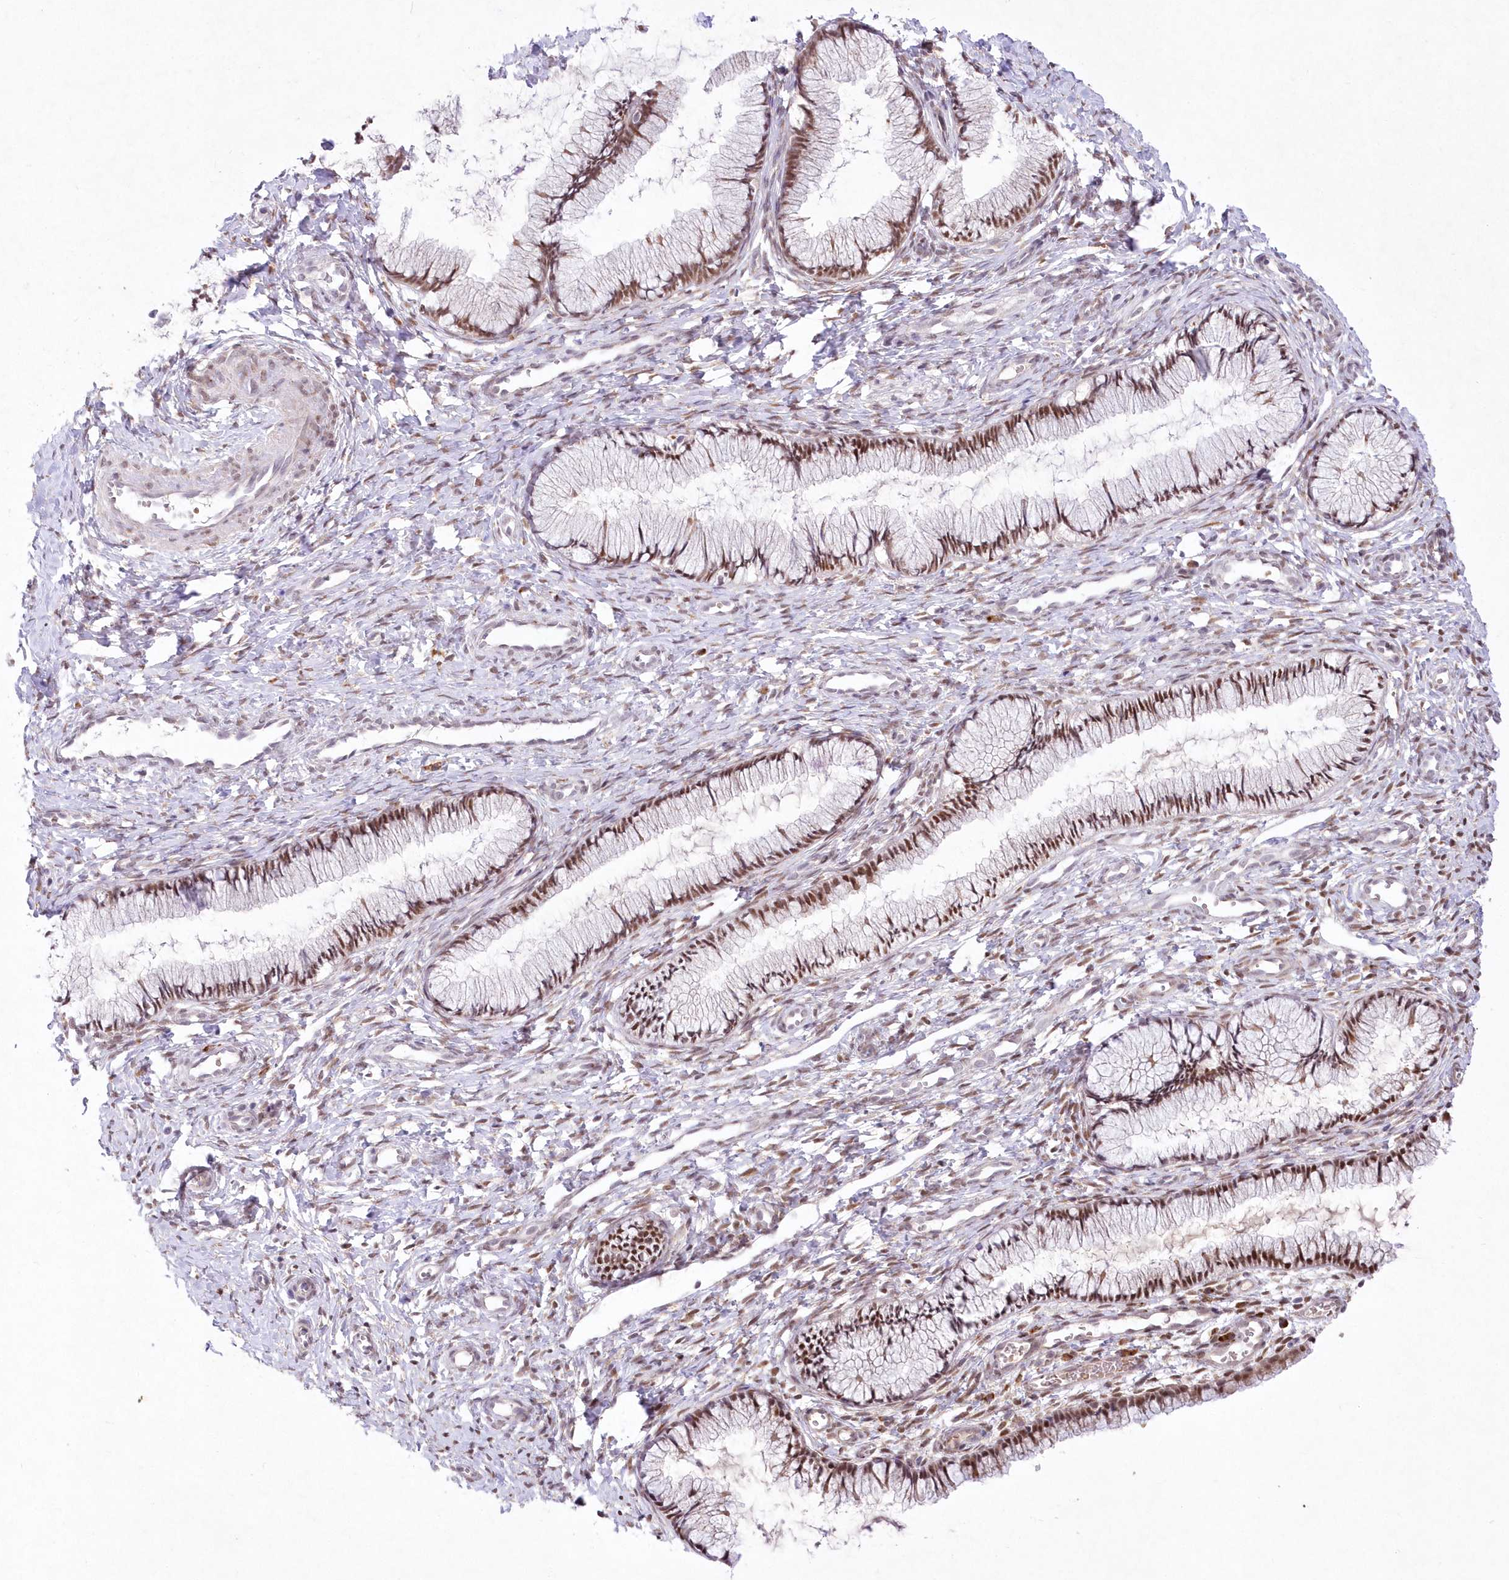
{"staining": {"intensity": "moderate", "quantity": ">75%", "location": "nuclear"}, "tissue": "cervix", "cell_type": "Glandular cells", "image_type": "normal", "snomed": [{"axis": "morphology", "description": "Normal tissue, NOS"}, {"axis": "topography", "description": "Cervix"}], "caption": "Immunohistochemical staining of normal human cervix reveals >75% levels of moderate nuclear protein staining in approximately >75% of glandular cells.", "gene": "LDB1", "patient": {"sex": "female", "age": 27}}